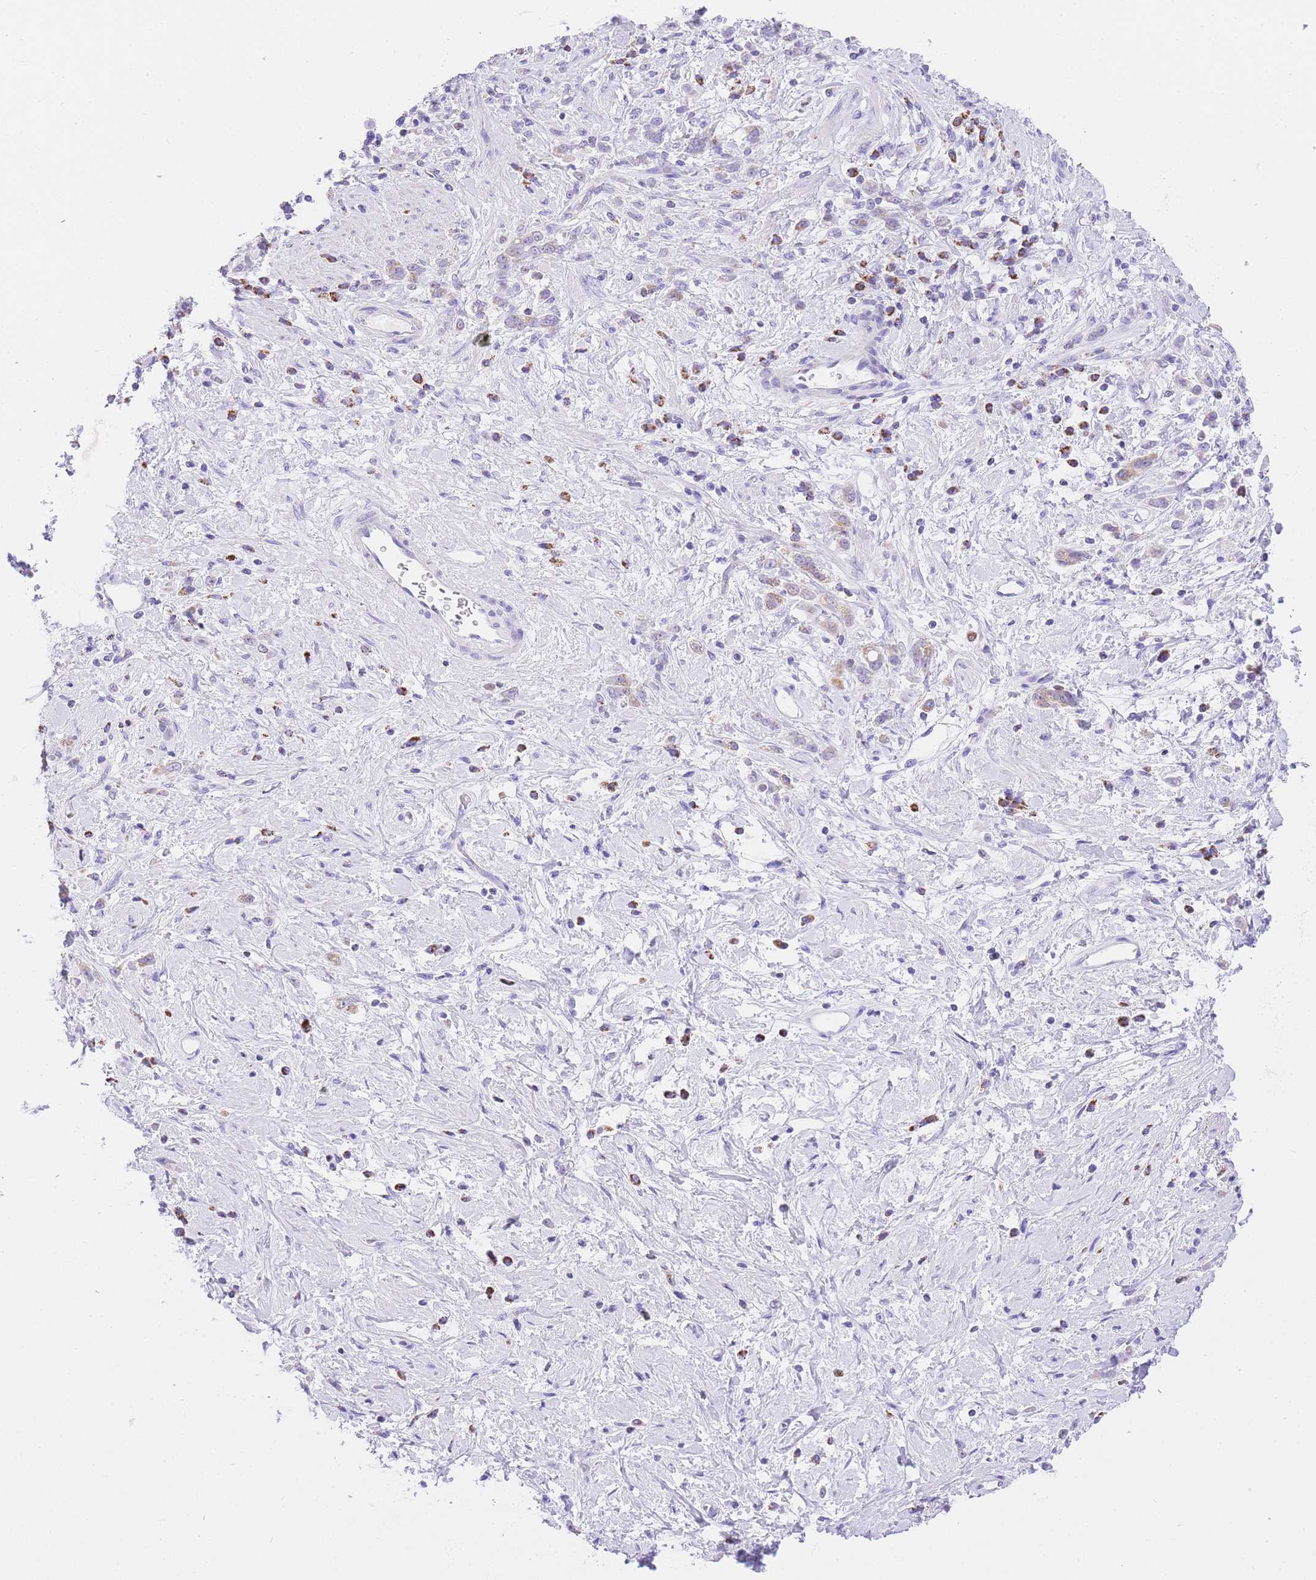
{"staining": {"intensity": "weak", "quantity": "<25%", "location": "cytoplasmic/membranous"}, "tissue": "stomach cancer", "cell_type": "Tumor cells", "image_type": "cancer", "snomed": [{"axis": "morphology", "description": "Adenocarcinoma, NOS"}, {"axis": "topography", "description": "Stomach"}], "caption": "Immunohistochemical staining of human stomach adenocarcinoma reveals no significant positivity in tumor cells. (DAB (3,3'-diaminobenzidine) IHC with hematoxylin counter stain).", "gene": "NKD2", "patient": {"sex": "female", "age": 60}}